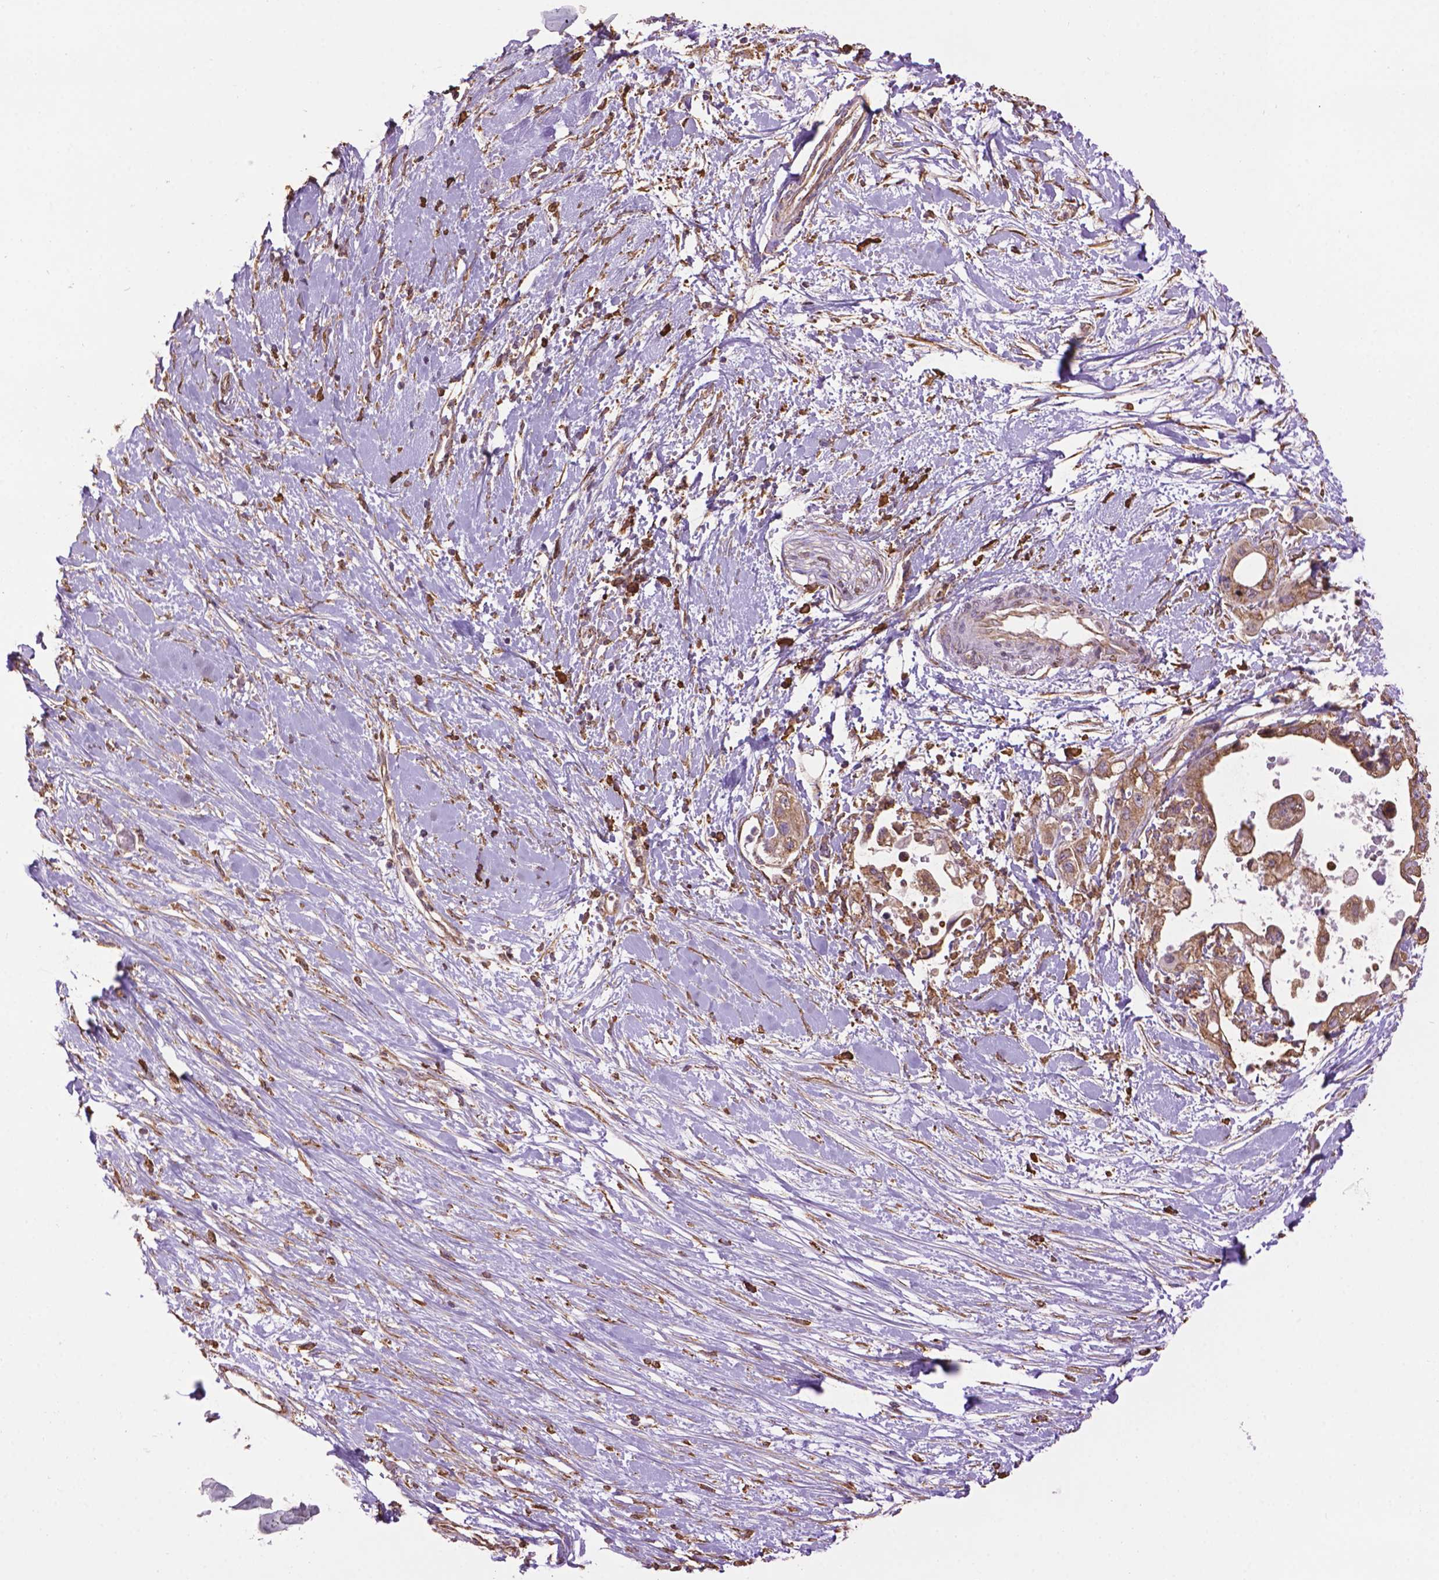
{"staining": {"intensity": "moderate", "quantity": ">75%", "location": "cytoplasmic/membranous"}, "tissue": "pancreatic cancer", "cell_type": "Tumor cells", "image_type": "cancer", "snomed": [{"axis": "morphology", "description": "Adenocarcinoma, NOS"}, {"axis": "topography", "description": "Pancreas"}], "caption": "The photomicrograph exhibits staining of pancreatic adenocarcinoma, revealing moderate cytoplasmic/membranous protein positivity (brown color) within tumor cells.", "gene": "PPP2R5E", "patient": {"sex": "female", "age": 63}}